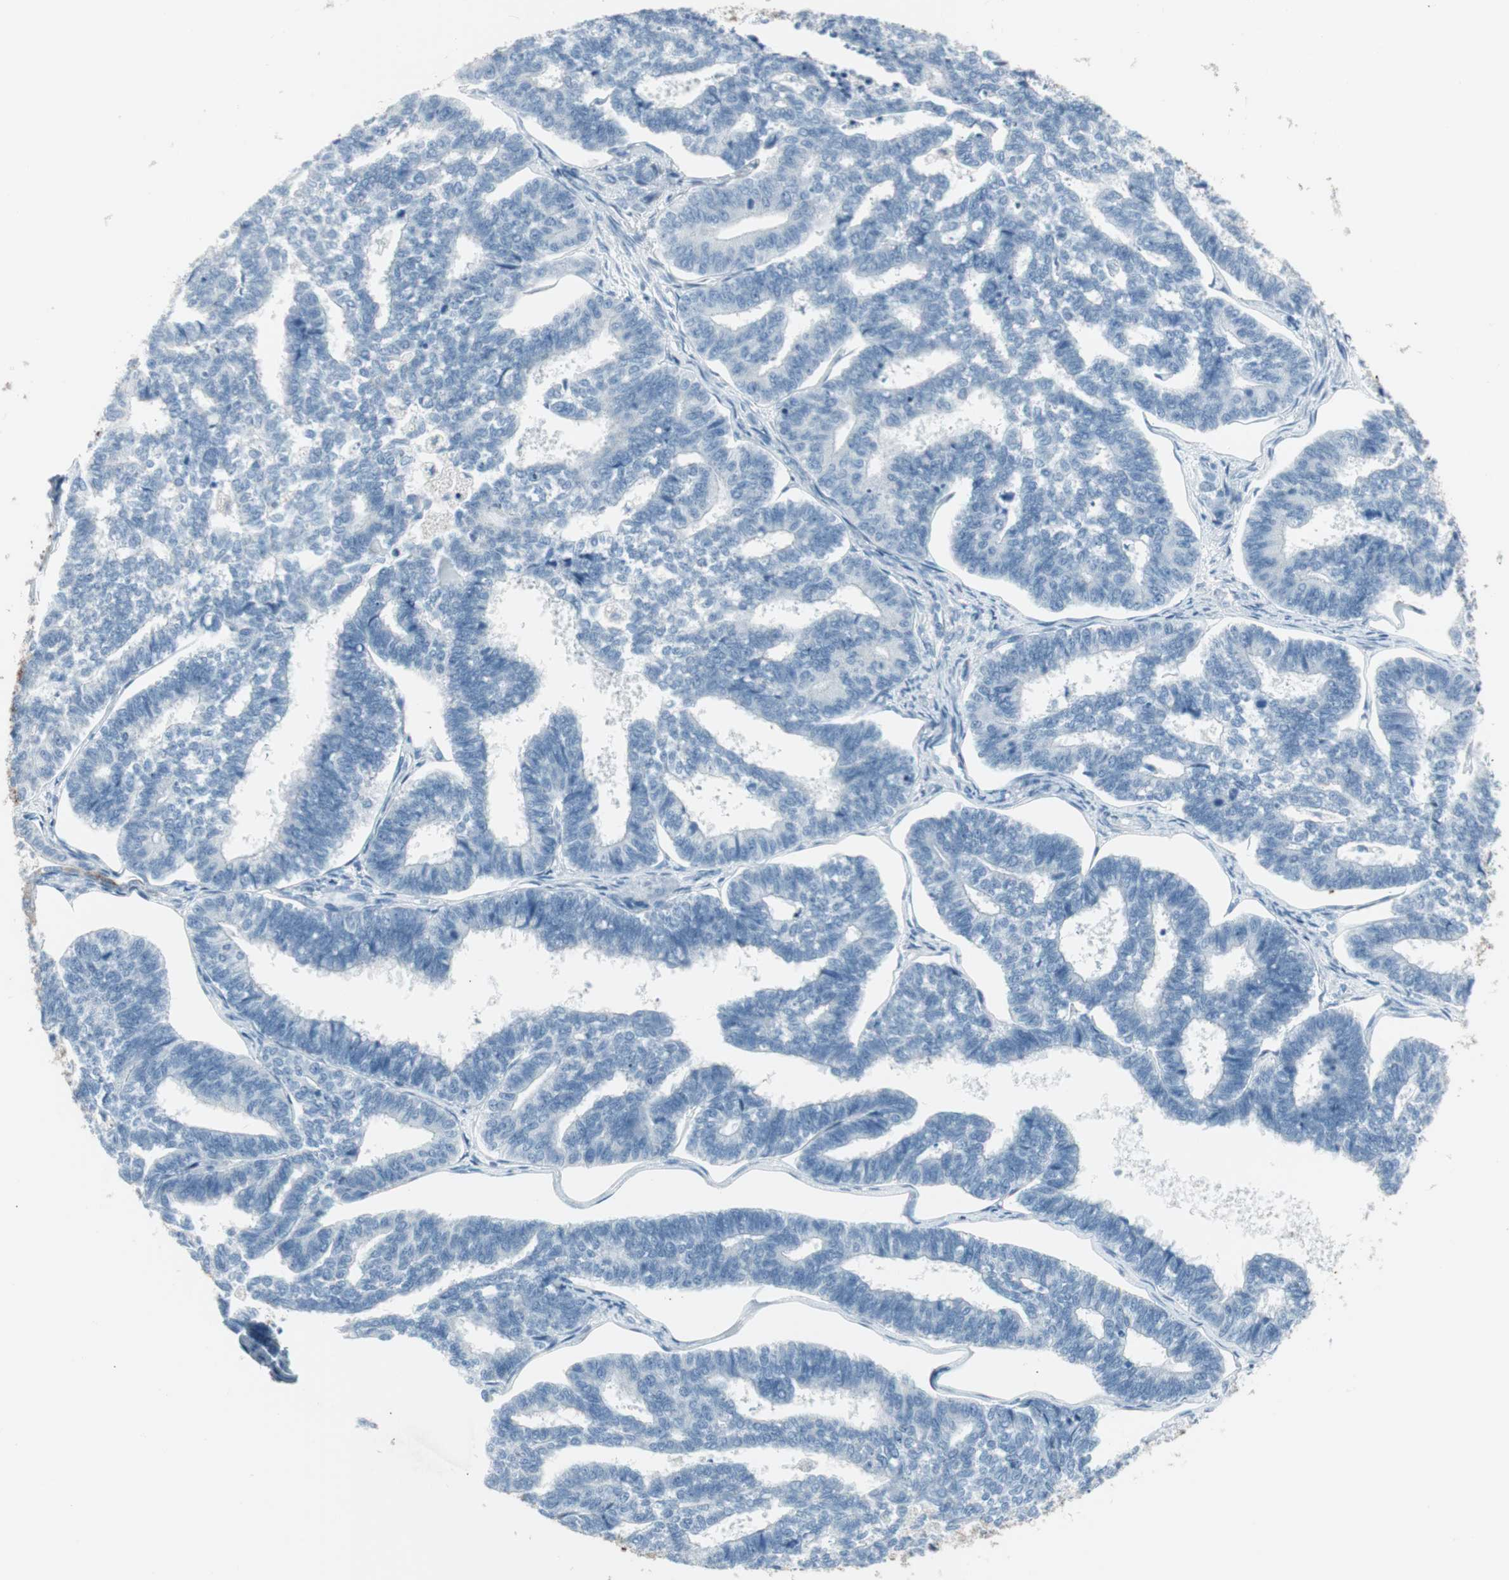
{"staining": {"intensity": "negative", "quantity": "none", "location": "none"}, "tissue": "endometrial cancer", "cell_type": "Tumor cells", "image_type": "cancer", "snomed": [{"axis": "morphology", "description": "Adenocarcinoma, NOS"}, {"axis": "topography", "description": "Endometrium"}], "caption": "Immunohistochemical staining of adenocarcinoma (endometrial) demonstrates no significant staining in tumor cells. Nuclei are stained in blue.", "gene": "AGR2", "patient": {"sex": "female", "age": 70}}